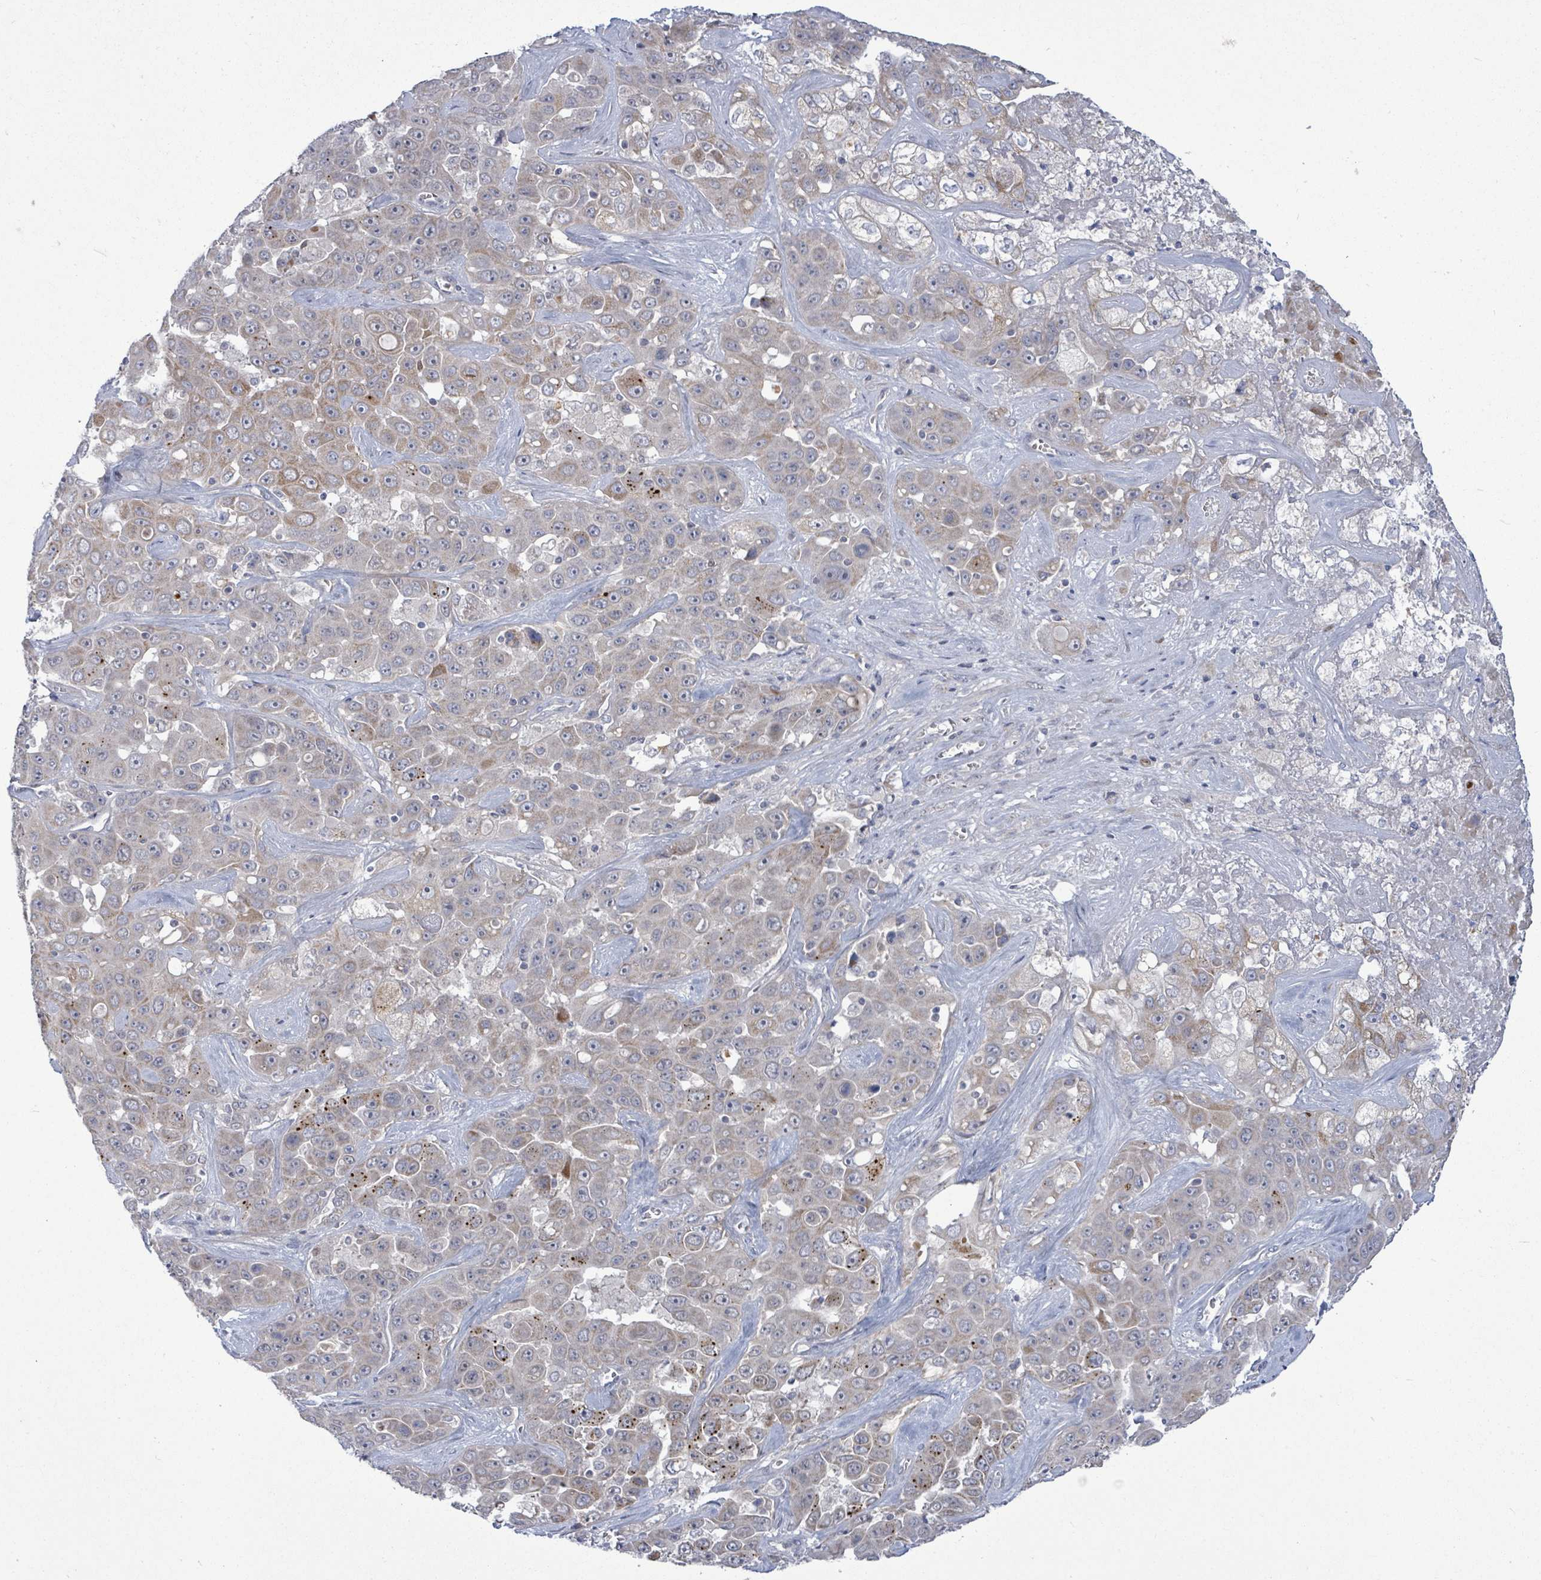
{"staining": {"intensity": "moderate", "quantity": "<25%", "location": "cytoplasmic/membranous"}, "tissue": "liver cancer", "cell_type": "Tumor cells", "image_type": "cancer", "snomed": [{"axis": "morphology", "description": "Cholangiocarcinoma"}, {"axis": "topography", "description": "Liver"}], "caption": "A low amount of moderate cytoplasmic/membranous staining is seen in about <25% of tumor cells in liver cholangiocarcinoma tissue. (Stains: DAB in brown, nuclei in blue, Microscopy: brightfield microscopy at high magnification).", "gene": "ZFPM1", "patient": {"sex": "female", "age": 52}}